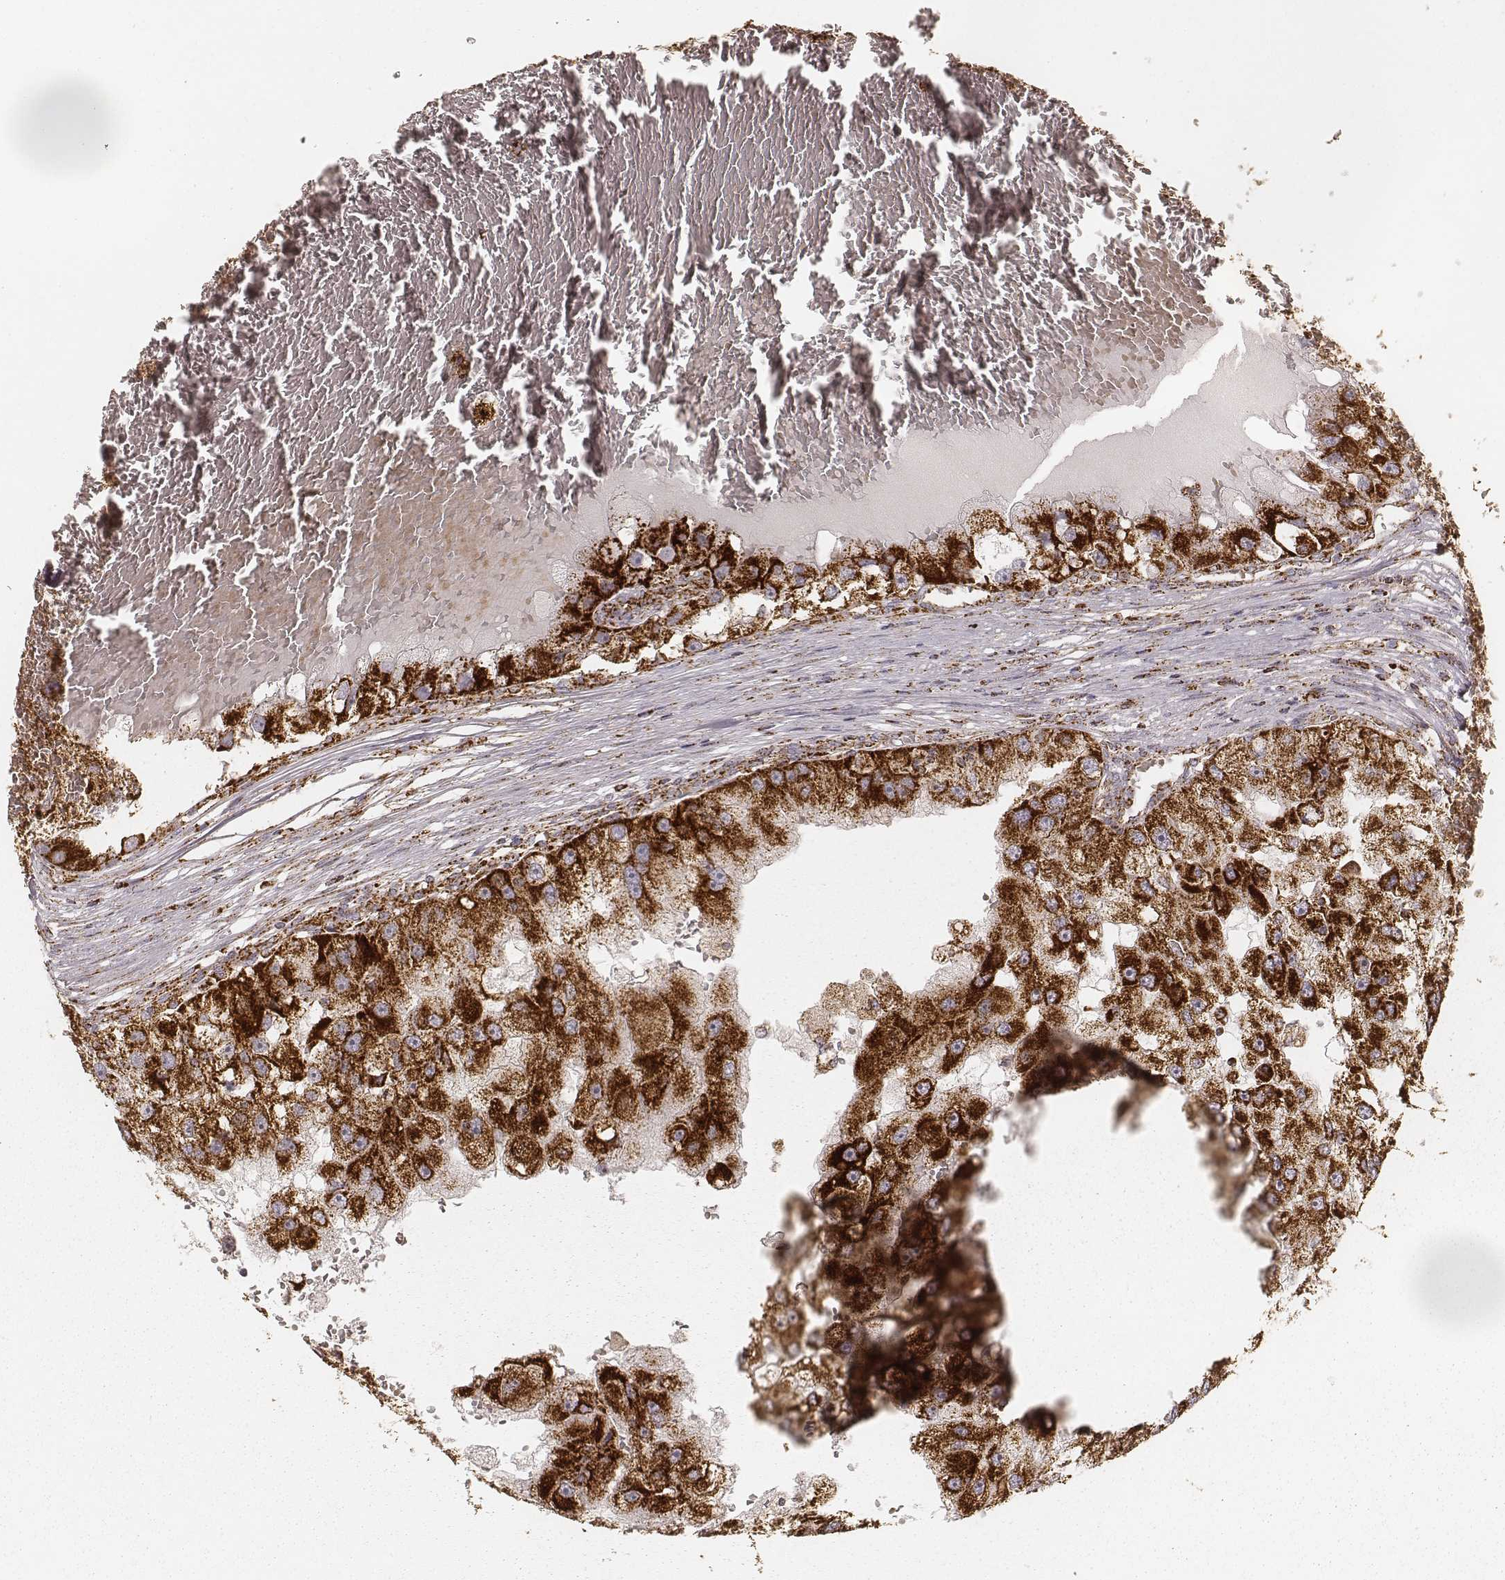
{"staining": {"intensity": "strong", "quantity": ">75%", "location": "cytoplasmic/membranous"}, "tissue": "renal cancer", "cell_type": "Tumor cells", "image_type": "cancer", "snomed": [{"axis": "morphology", "description": "Adenocarcinoma, NOS"}, {"axis": "topography", "description": "Kidney"}], "caption": "DAB (3,3'-diaminobenzidine) immunohistochemical staining of renal adenocarcinoma reveals strong cytoplasmic/membranous protein positivity in approximately >75% of tumor cells. (Brightfield microscopy of DAB IHC at high magnification).", "gene": "CS", "patient": {"sex": "male", "age": 63}}